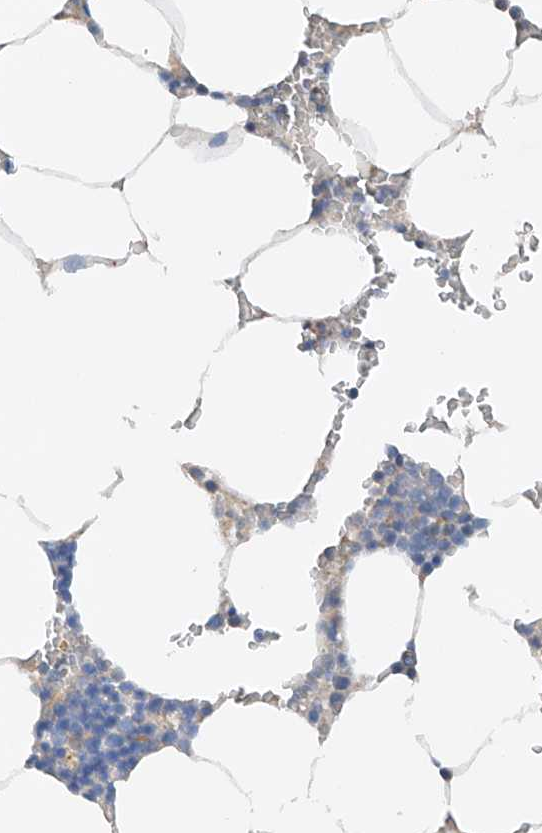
{"staining": {"intensity": "weak", "quantity": "<25%", "location": "cytoplasmic/membranous"}, "tissue": "bone marrow", "cell_type": "Hematopoietic cells", "image_type": "normal", "snomed": [{"axis": "morphology", "description": "Normal tissue, NOS"}, {"axis": "topography", "description": "Bone marrow"}], "caption": "Immunohistochemical staining of unremarkable human bone marrow reveals no significant positivity in hematopoietic cells. The staining is performed using DAB brown chromogen with nuclei counter-stained in using hematoxylin.", "gene": "GPC4", "patient": {"sex": "male", "age": 70}}